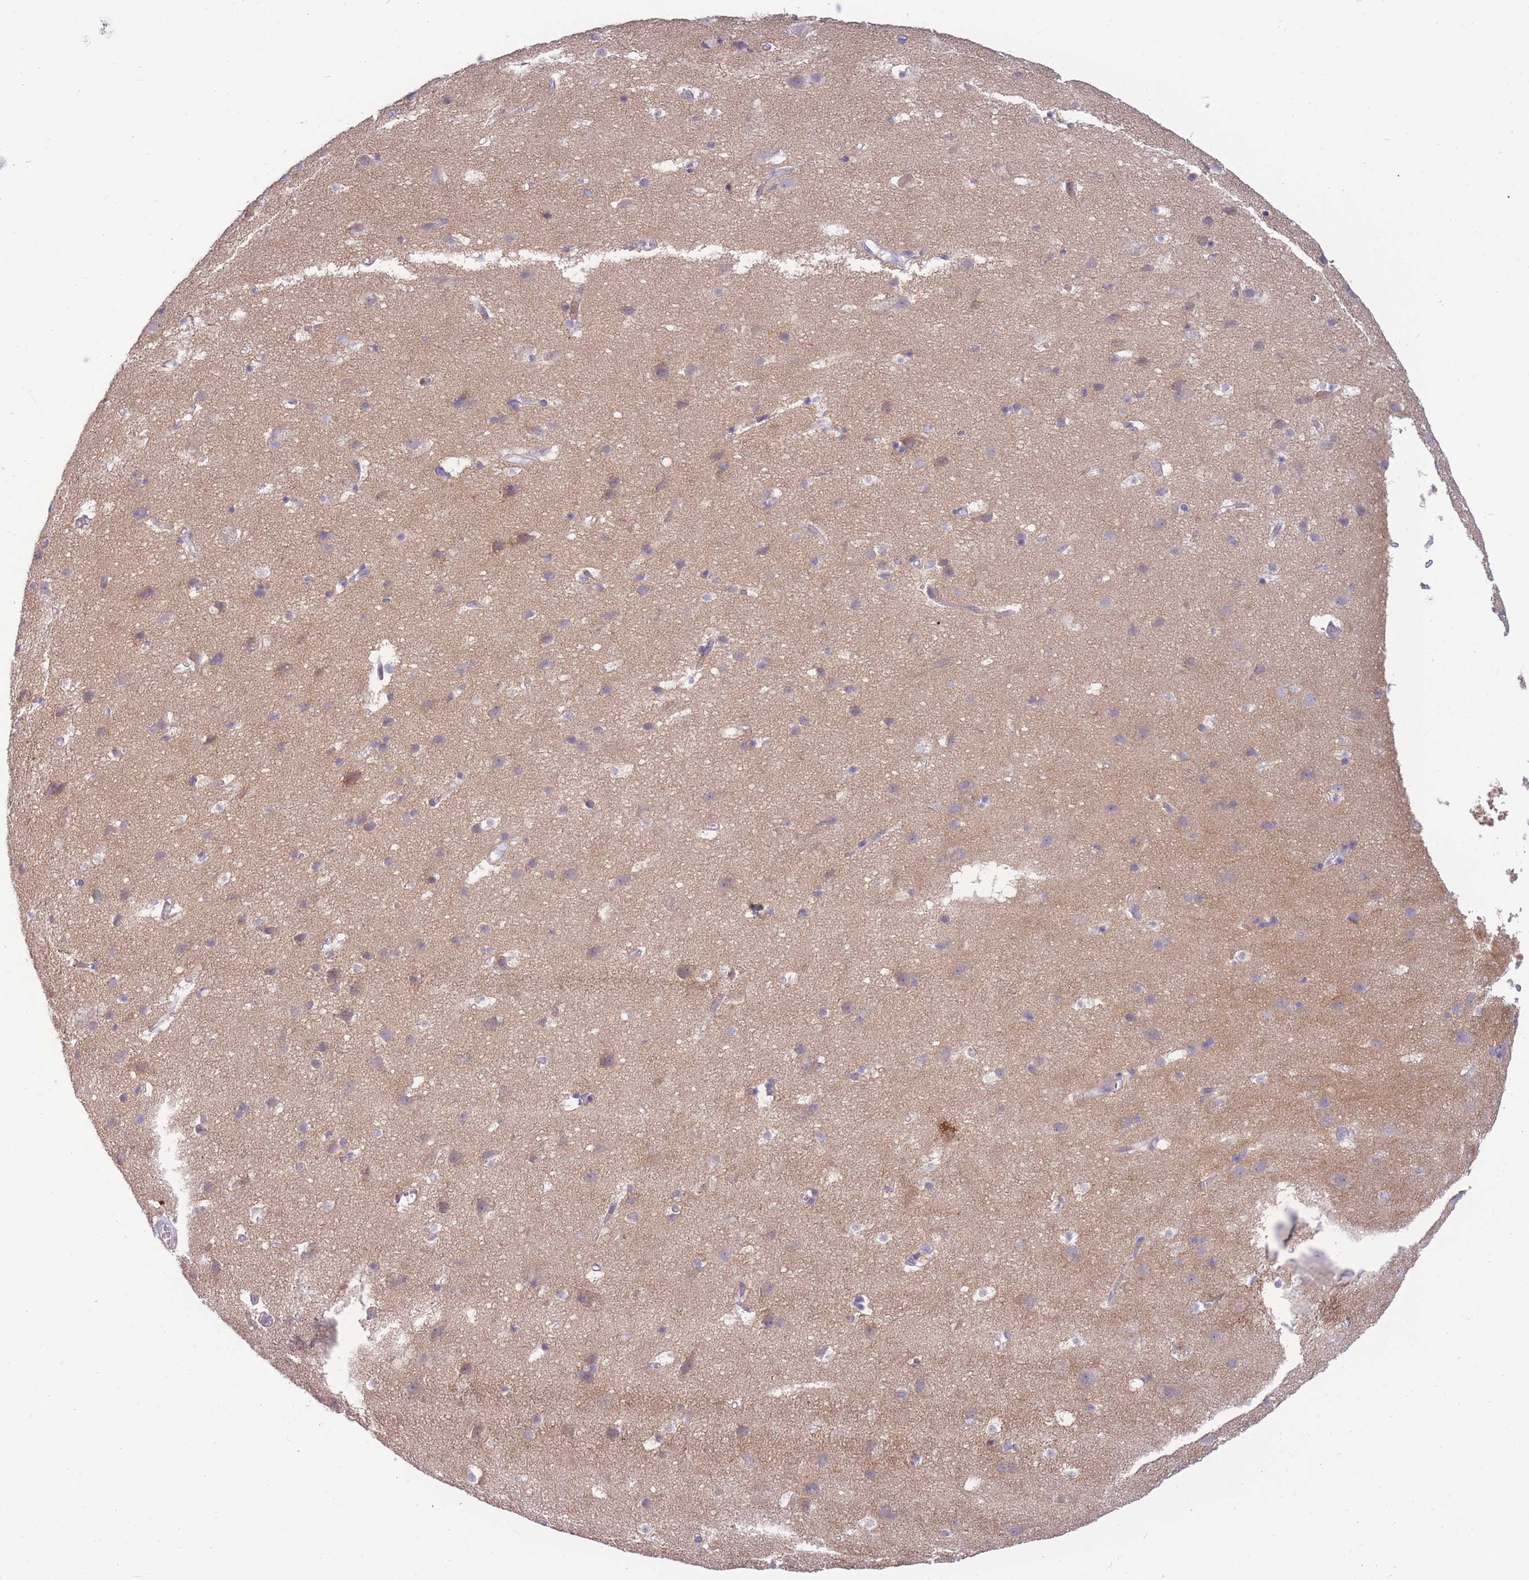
{"staining": {"intensity": "negative", "quantity": "none", "location": "none"}, "tissue": "cerebral cortex", "cell_type": "Endothelial cells", "image_type": "normal", "snomed": [{"axis": "morphology", "description": "Normal tissue, NOS"}, {"axis": "topography", "description": "Cerebral cortex"}], "caption": "Endothelial cells are negative for brown protein staining in benign cerebral cortex. (Immunohistochemistry, brightfield microscopy, high magnification).", "gene": "PDE4A", "patient": {"sex": "male", "age": 54}}